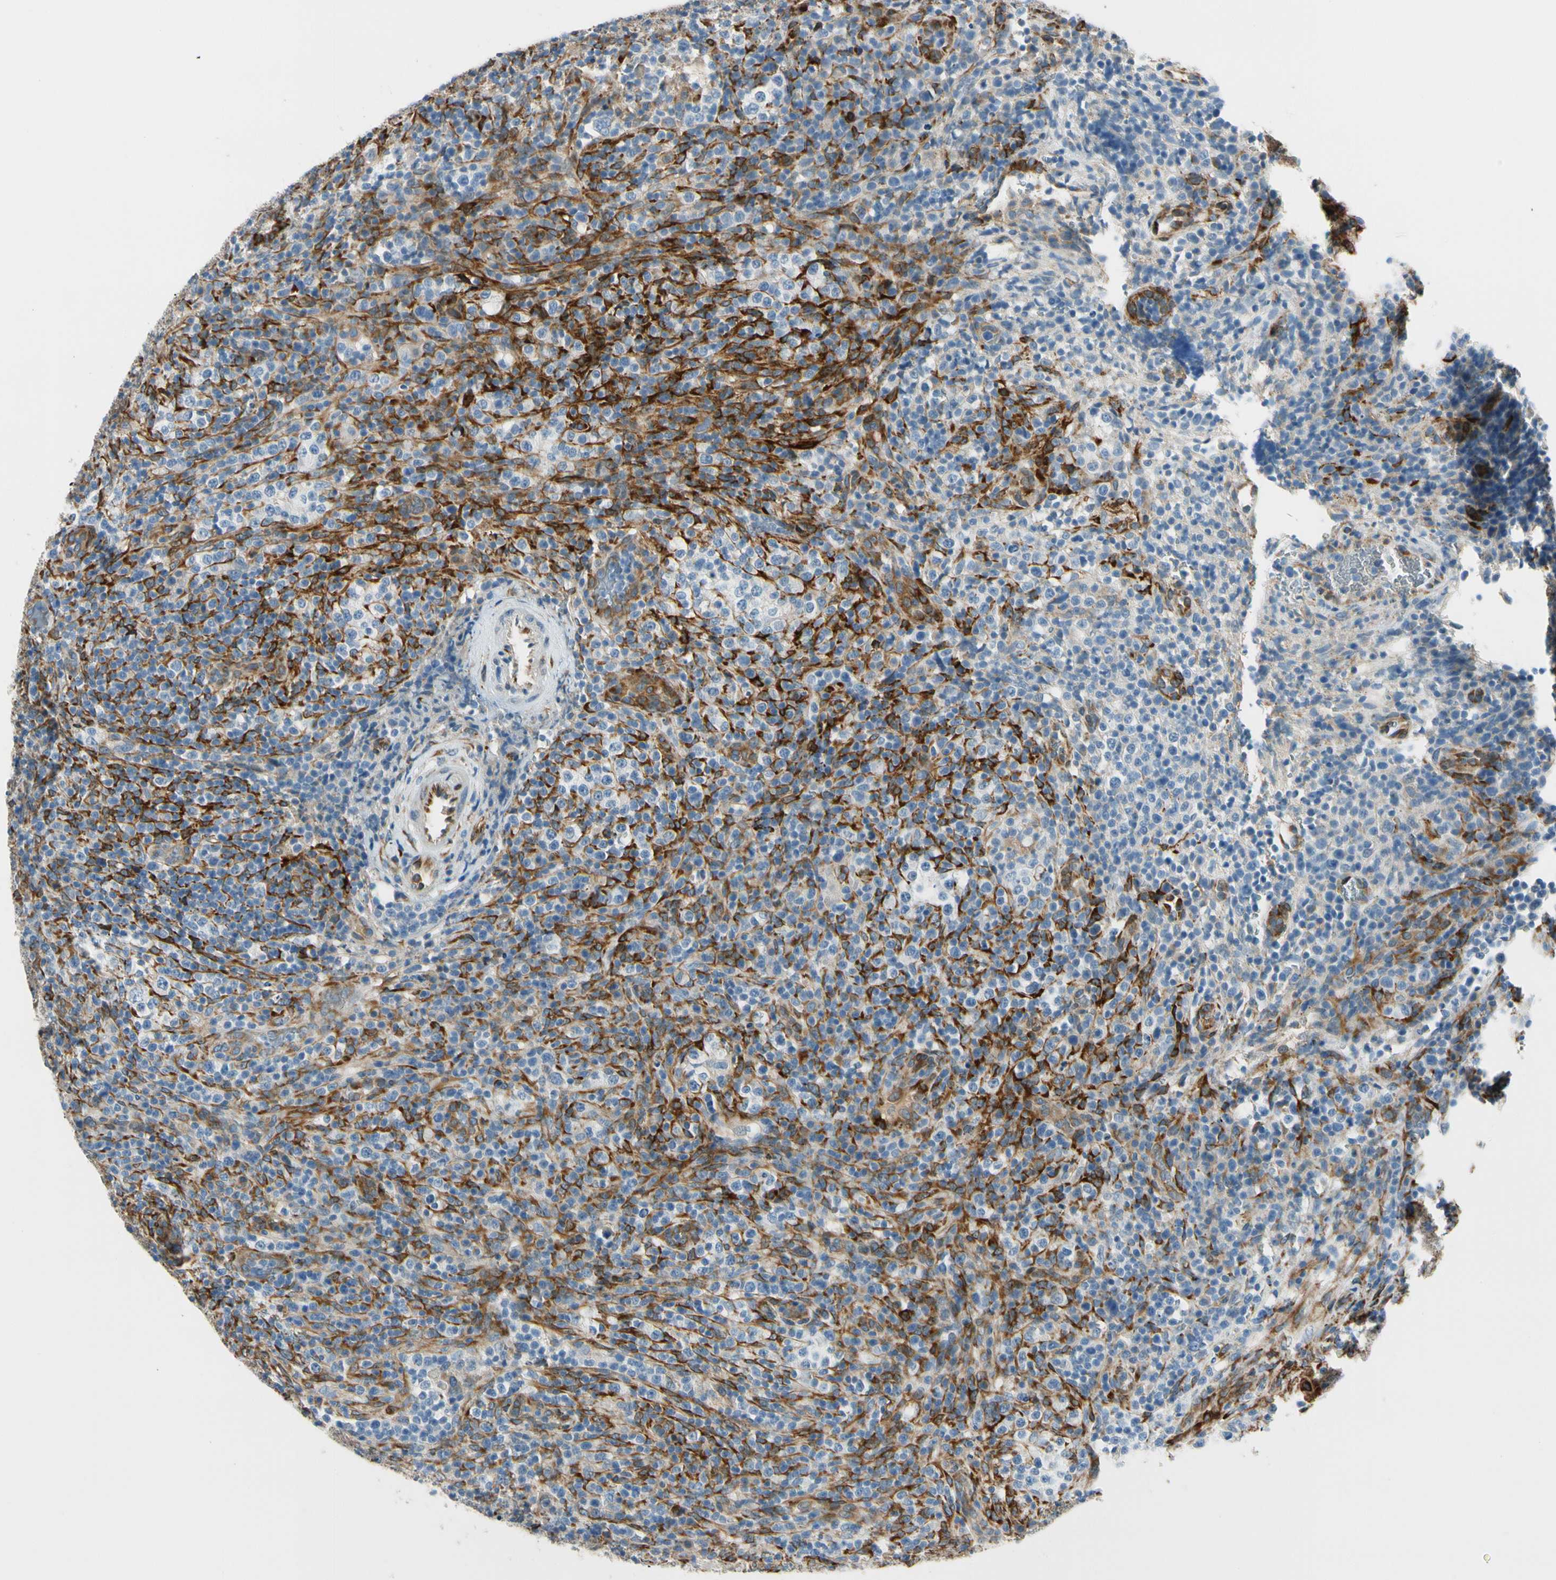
{"staining": {"intensity": "weak", "quantity": "<25%", "location": "cytoplasmic/membranous"}, "tissue": "lymphoma", "cell_type": "Tumor cells", "image_type": "cancer", "snomed": [{"axis": "morphology", "description": "Malignant lymphoma, non-Hodgkin's type, High grade"}, {"axis": "topography", "description": "Lymph node"}], "caption": "A photomicrograph of lymphoma stained for a protein shows no brown staining in tumor cells.", "gene": "FKBP7", "patient": {"sex": "female", "age": 76}}